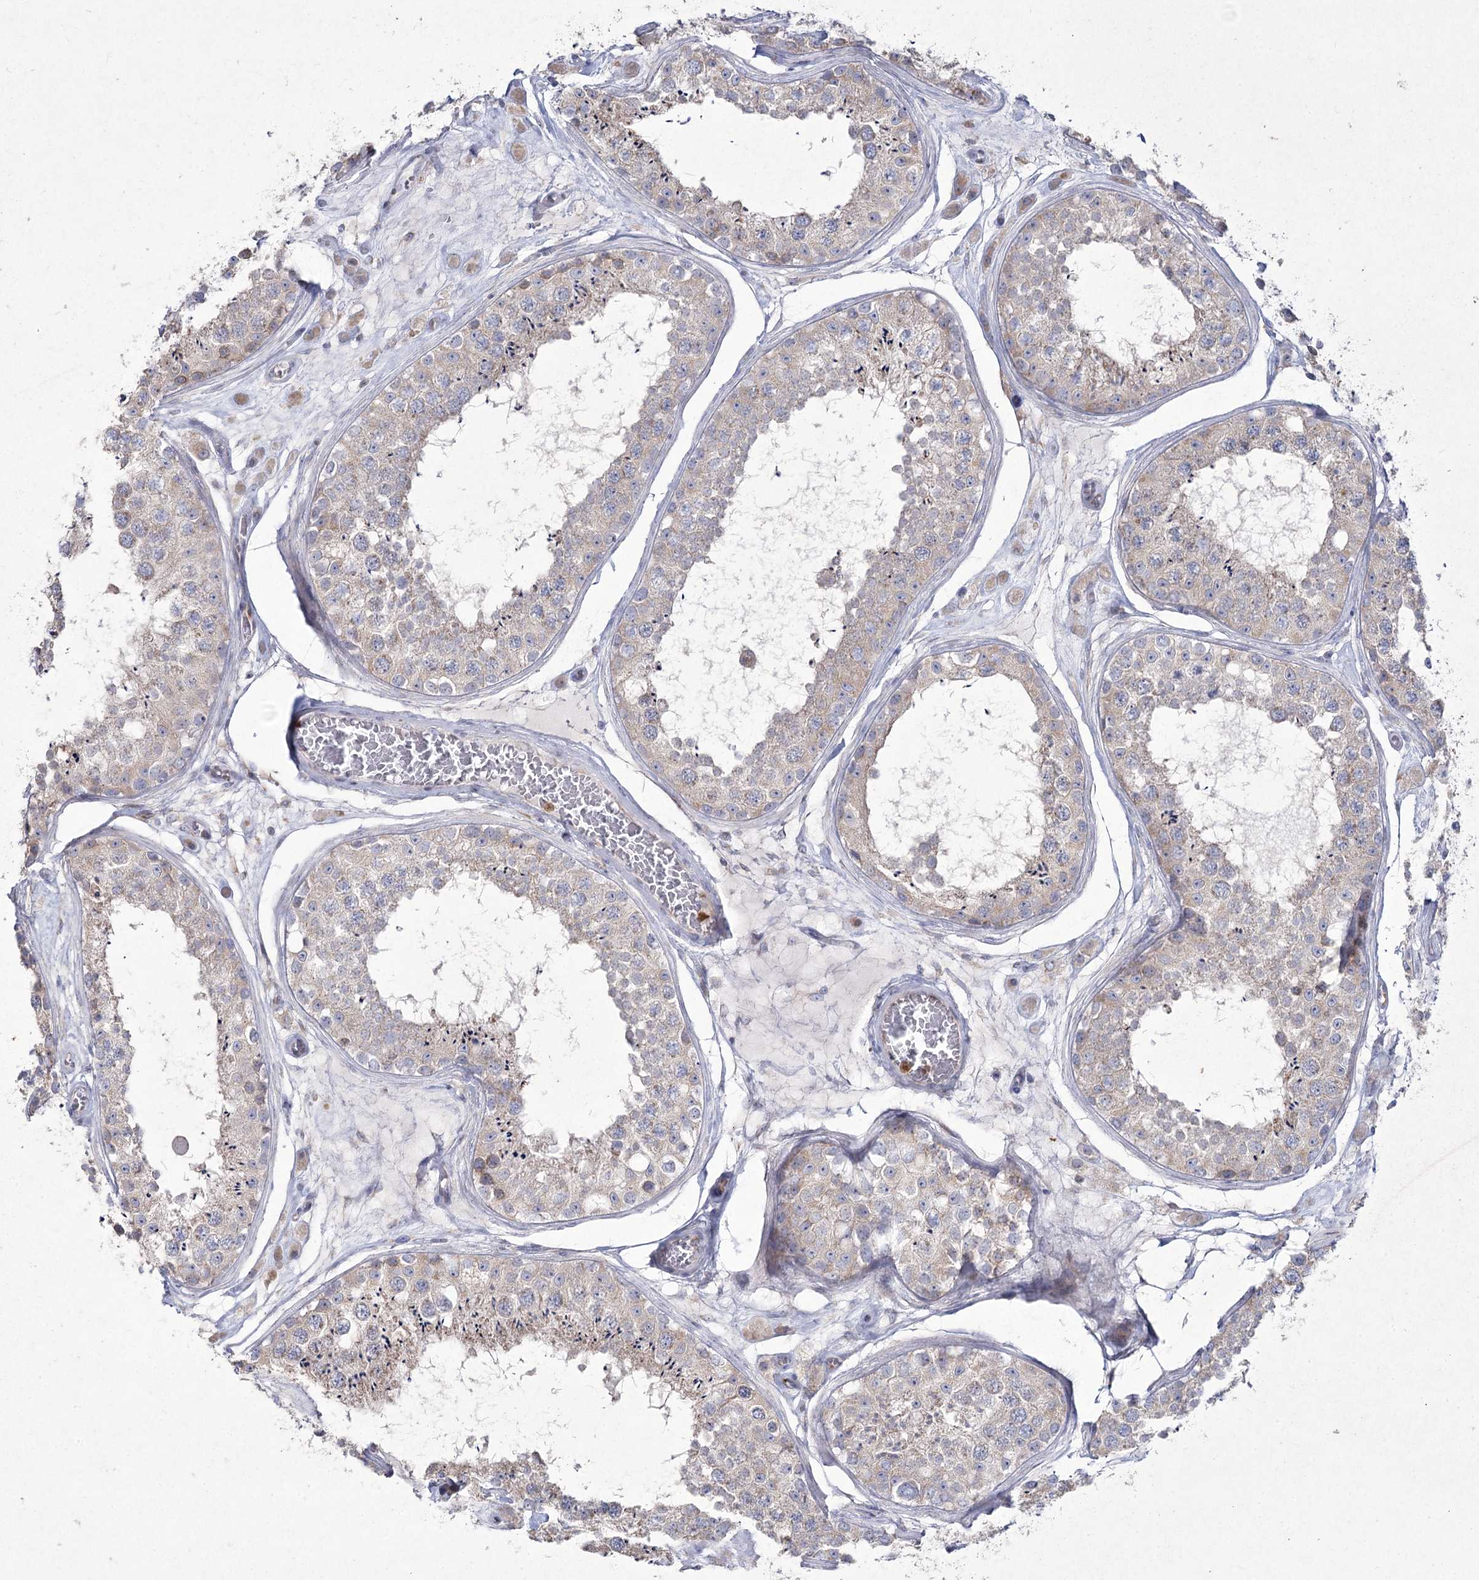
{"staining": {"intensity": "weak", "quantity": "<25%", "location": "cytoplasmic/membranous"}, "tissue": "testis", "cell_type": "Cells in seminiferous ducts", "image_type": "normal", "snomed": [{"axis": "morphology", "description": "Normal tissue, NOS"}, {"axis": "topography", "description": "Testis"}], "caption": "Immunohistochemistry (IHC) of normal testis demonstrates no positivity in cells in seminiferous ducts.", "gene": "NIPAL4", "patient": {"sex": "male", "age": 25}}